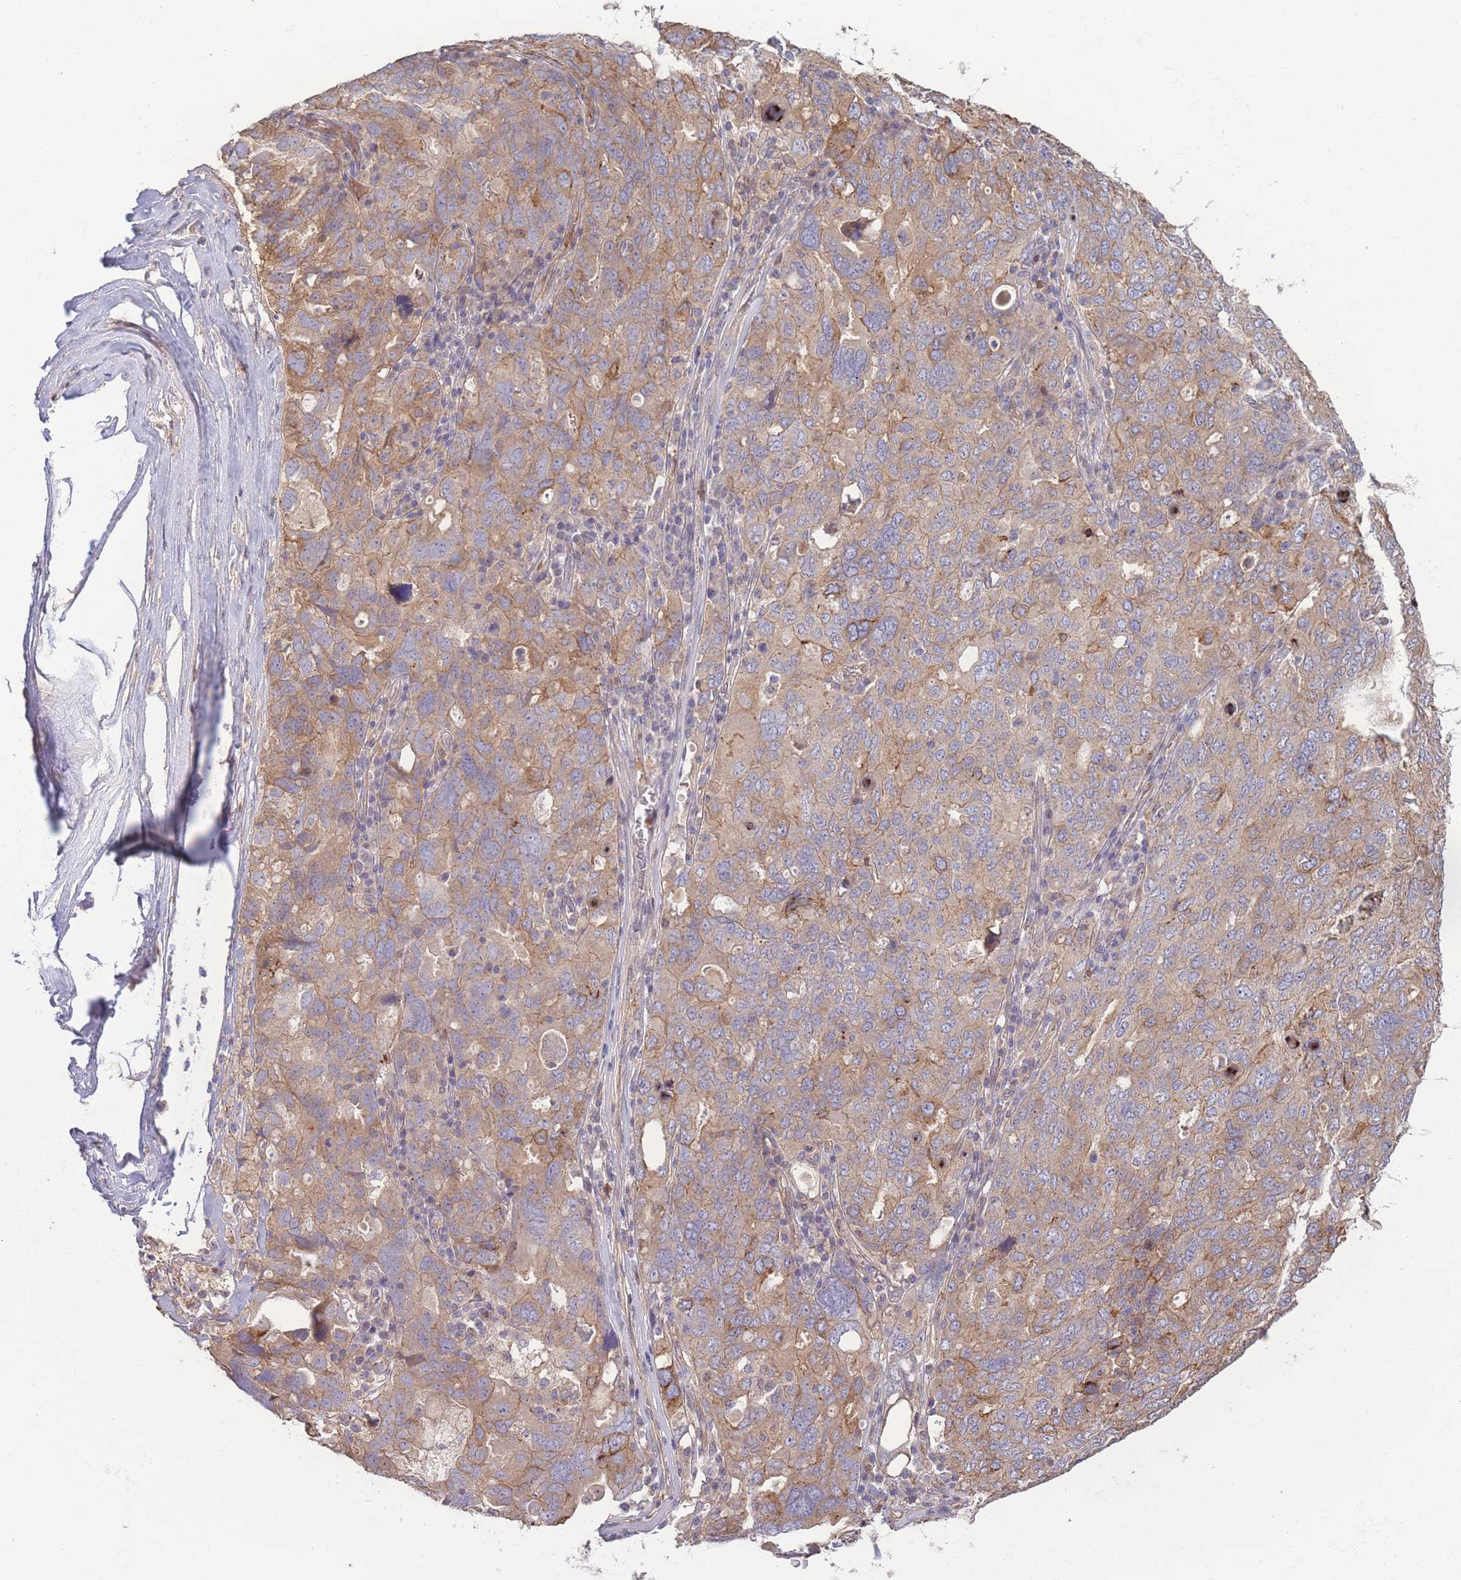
{"staining": {"intensity": "weak", "quantity": "25%-75%", "location": "cytoplasmic/membranous"}, "tissue": "ovarian cancer", "cell_type": "Tumor cells", "image_type": "cancer", "snomed": [{"axis": "morphology", "description": "Carcinoma, endometroid"}, {"axis": "topography", "description": "Ovary"}], "caption": "A low amount of weak cytoplasmic/membranous expression is seen in about 25%-75% of tumor cells in ovarian cancer (endometroid carcinoma) tissue.", "gene": "STEAP3", "patient": {"sex": "female", "age": 62}}